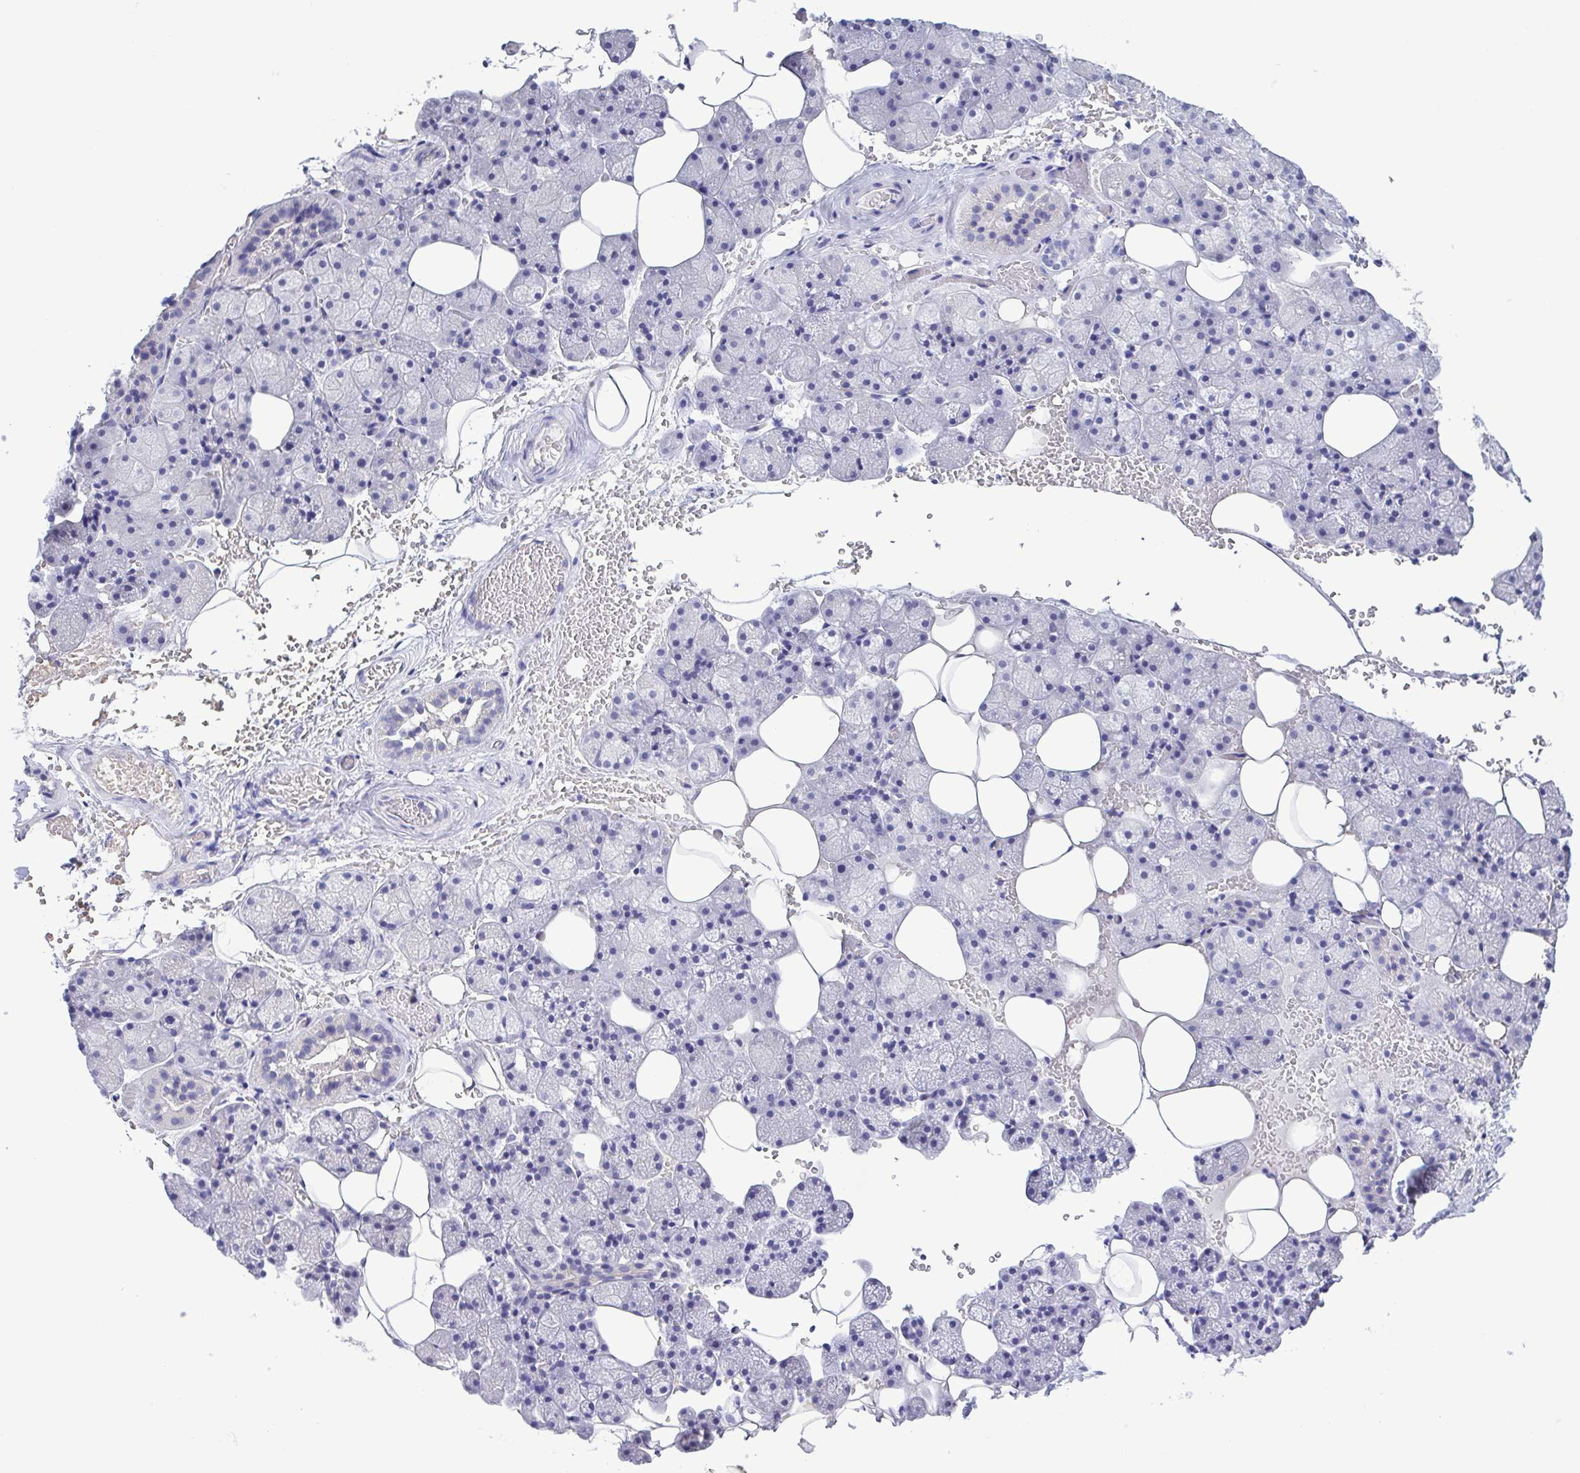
{"staining": {"intensity": "weak", "quantity": "<25%", "location": "cytoplasmic/membranous"}, "tissue": "salivary gland", "cell_type": "Glandular cells", "image_type": "normal", "snomed": [{"axis": "morphology", "description": "Normal tissue, NOS"}, {"axis": "topography", "description": "Salivary gland"}, {"axis": "topography", "description": "Peripheral nerve tissue"}], "caption": "This image is of unremarkable salivary gland stained with immunohistochemistry to label a protein in brown with the nuclei are counter-stained blue. There is no expression in glandular cells. (DAB (3,3'-diaminobenzidine) IHC with hematoxylin counter stain).", "gene": "TEX12", "patient": {"sex": "male", "age": 38}}